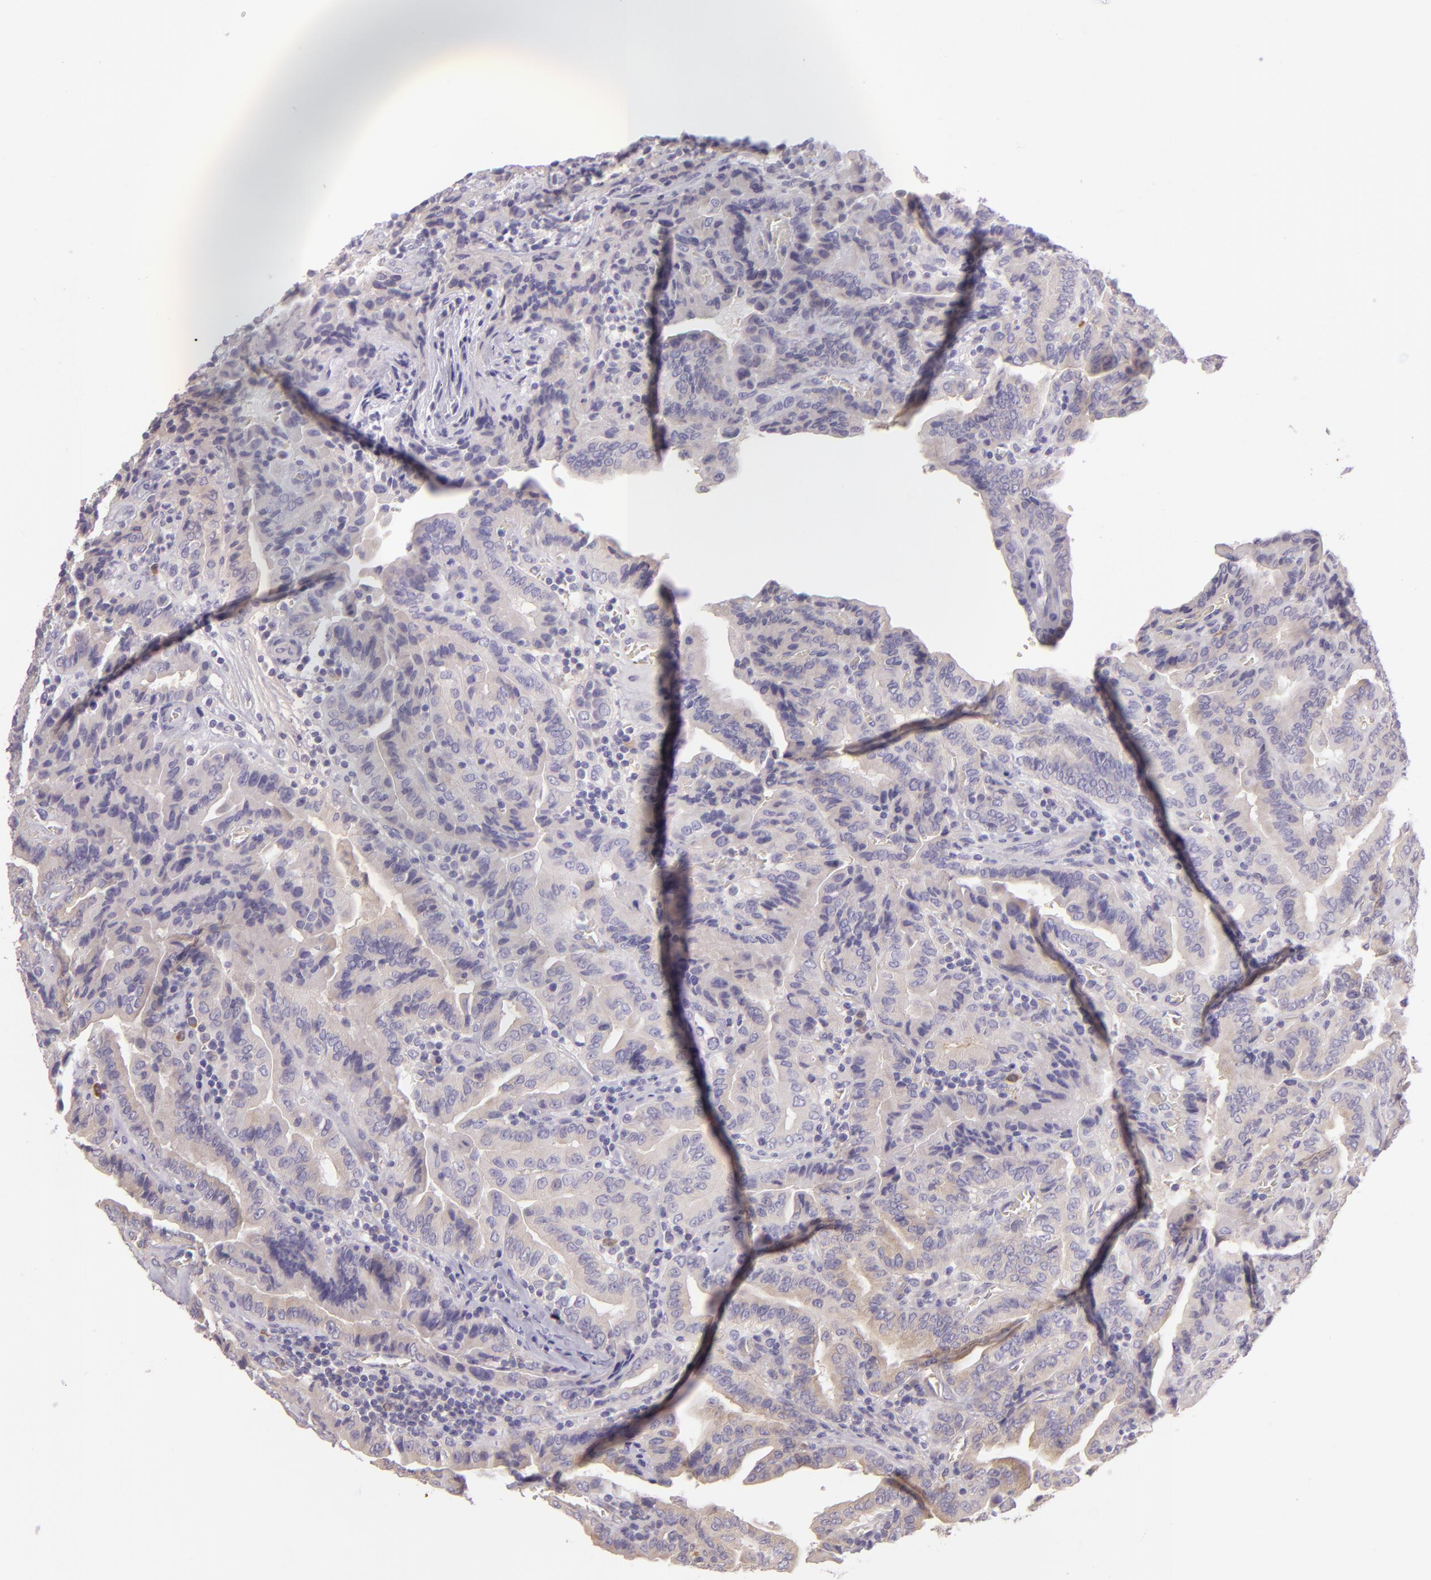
{"staining": {"intensity": "negative", "quantity": "none", "location": "none"}, "tissue": "thyroid cancer", "cell_type": "Tumor cells", "image_type": "cancer", "snomed": [{"axis": "morphology", "description": "Papillary adenocarcinoma, NOS"}, {"axis": "topography", "description": "Thyroid gland"}], "caption": "Tumor cells are negative for protein expression in human papillary adenocarcinoma (thyroid).", "gene": "ZC3H7B", "patient": {"sex": "female", "age": 71}}